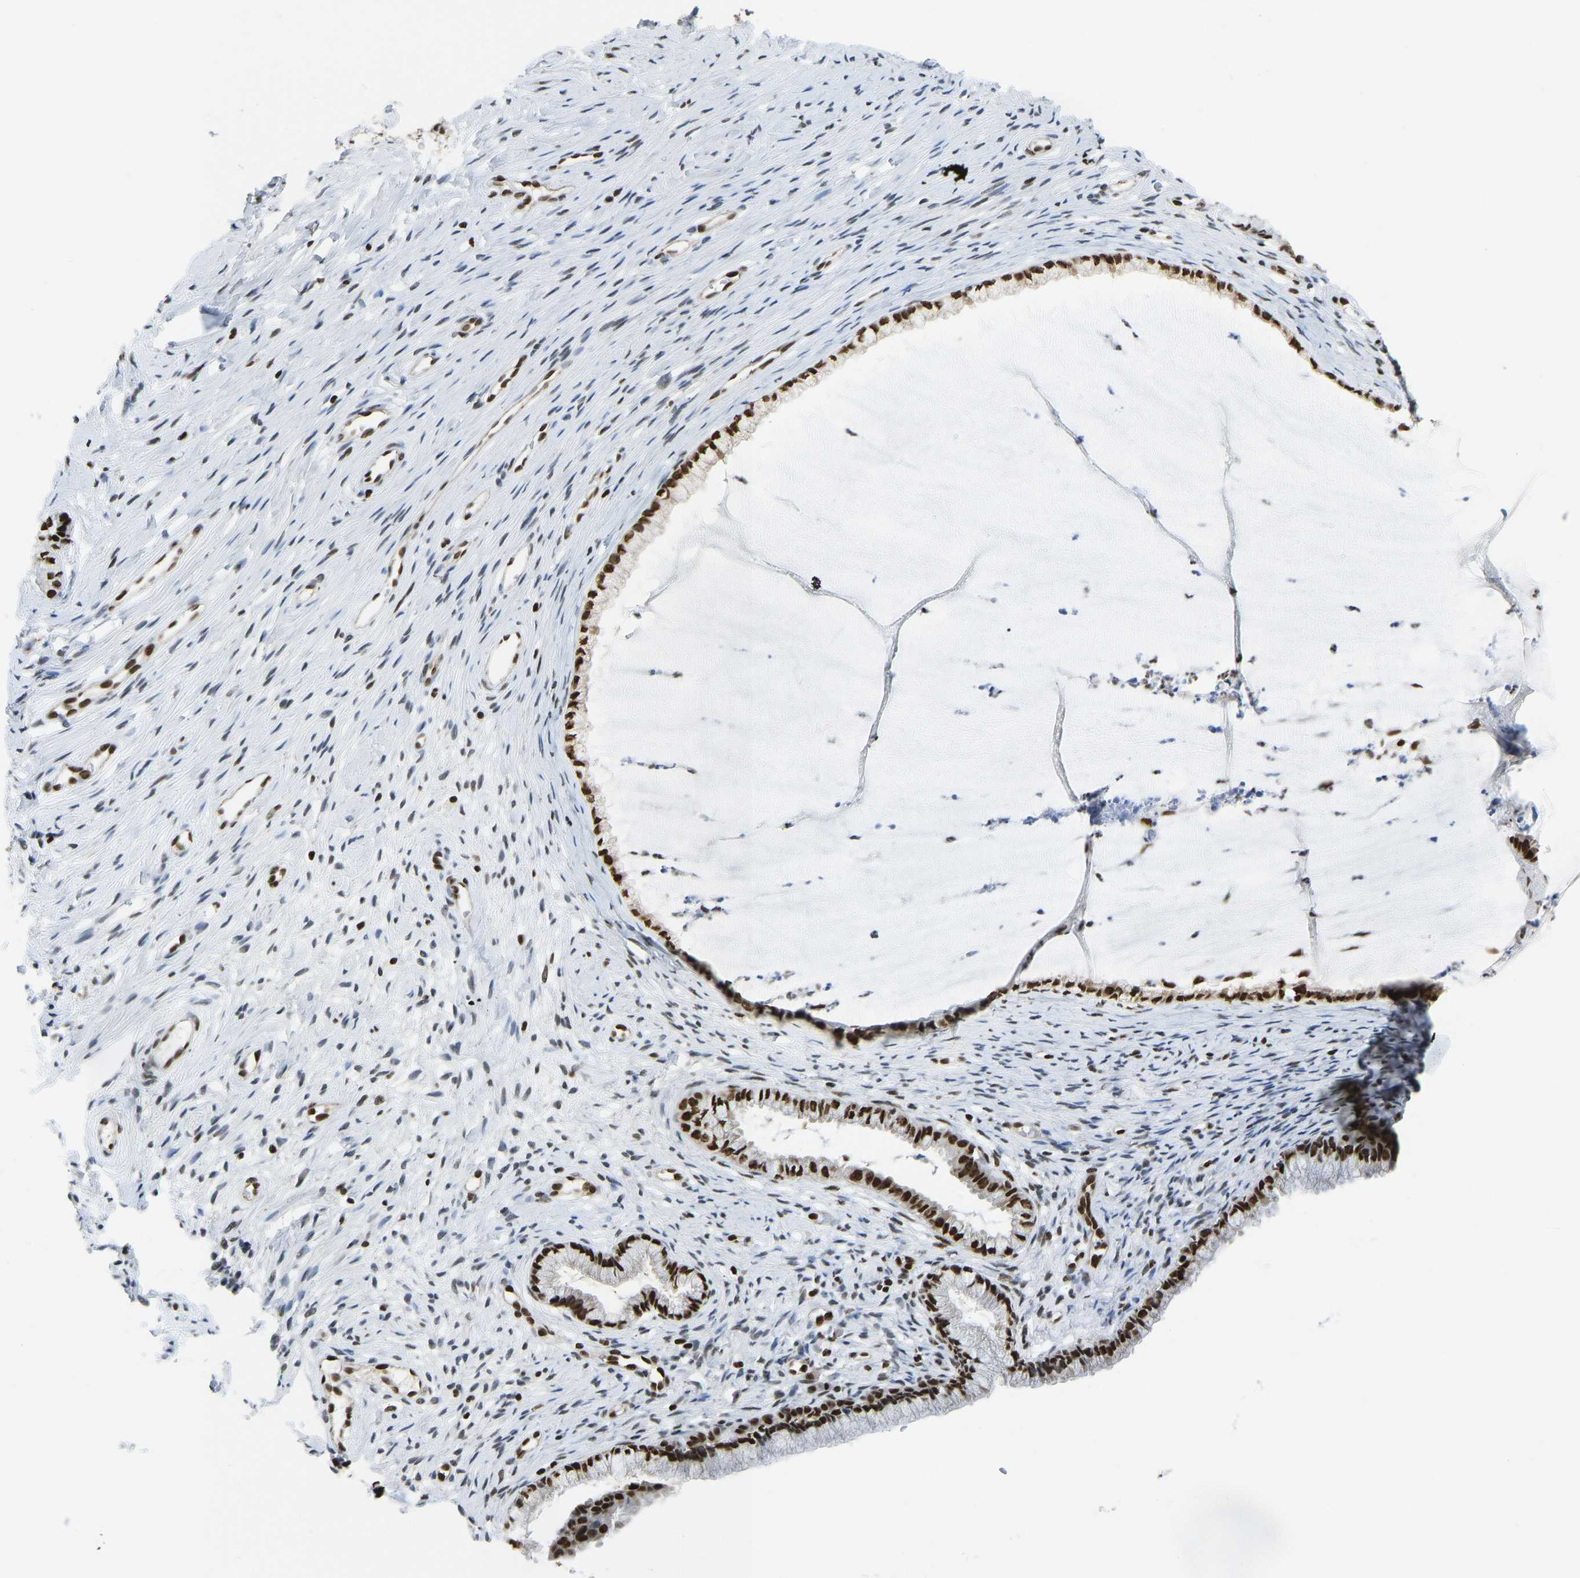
{"staining": {"intensity": "strong", "quantity": ">75%", "location": "nuclear"}, "tissue": "cervix", "cell_type": "Glandular cells", "image_type": "normal", "snomed": [{"axis": "morphology", "description": "Normal tissue, NOS"}, {"axis": "topography", "description": "Cervix"}], "caption": "About >75% of glandular cells in normal cervix reveal strong nuclear protein expression as visualized by brown immunohistochemical staining.", "gene": "ZSCAN20", "patient": {"sex": "female", "age": 77}}